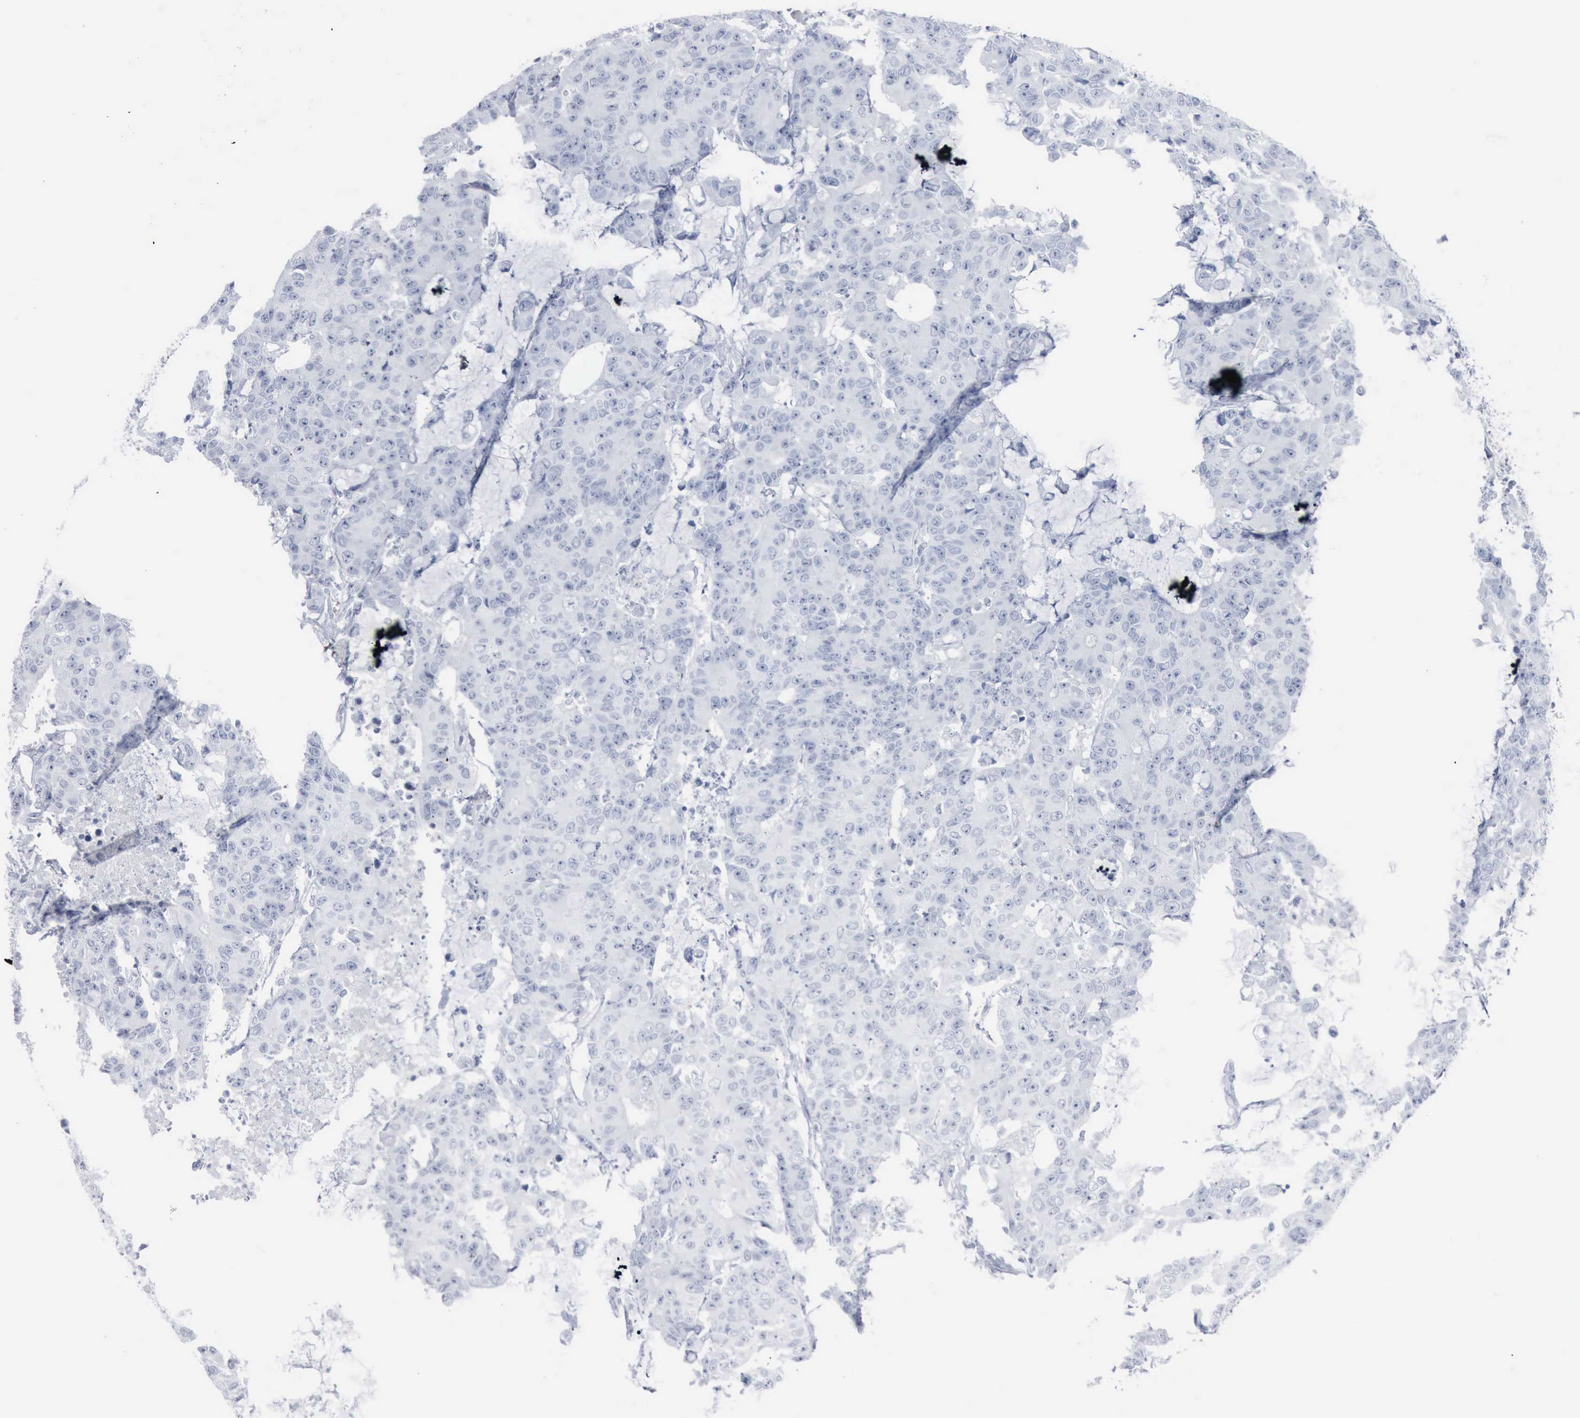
{"staining": {"intensity": "negative", "quantity": "none", "location": "none"}, "tissue": "colorectal cancer", "cell_type": "Tumor cells", "image_type": "cancer", "snomed": [{"axis": "morphology", "description": "Adenocarcinoma, NOS"}, {"axis": "topography", "description": "Colon"}], "caption": "Immunohistochemical staining of human colorectal cancer (adenocarcinoma) reveals no significant expression in tumor cells.", "gene": "DMD", "patient": {"sex": "female", "age": 86}}